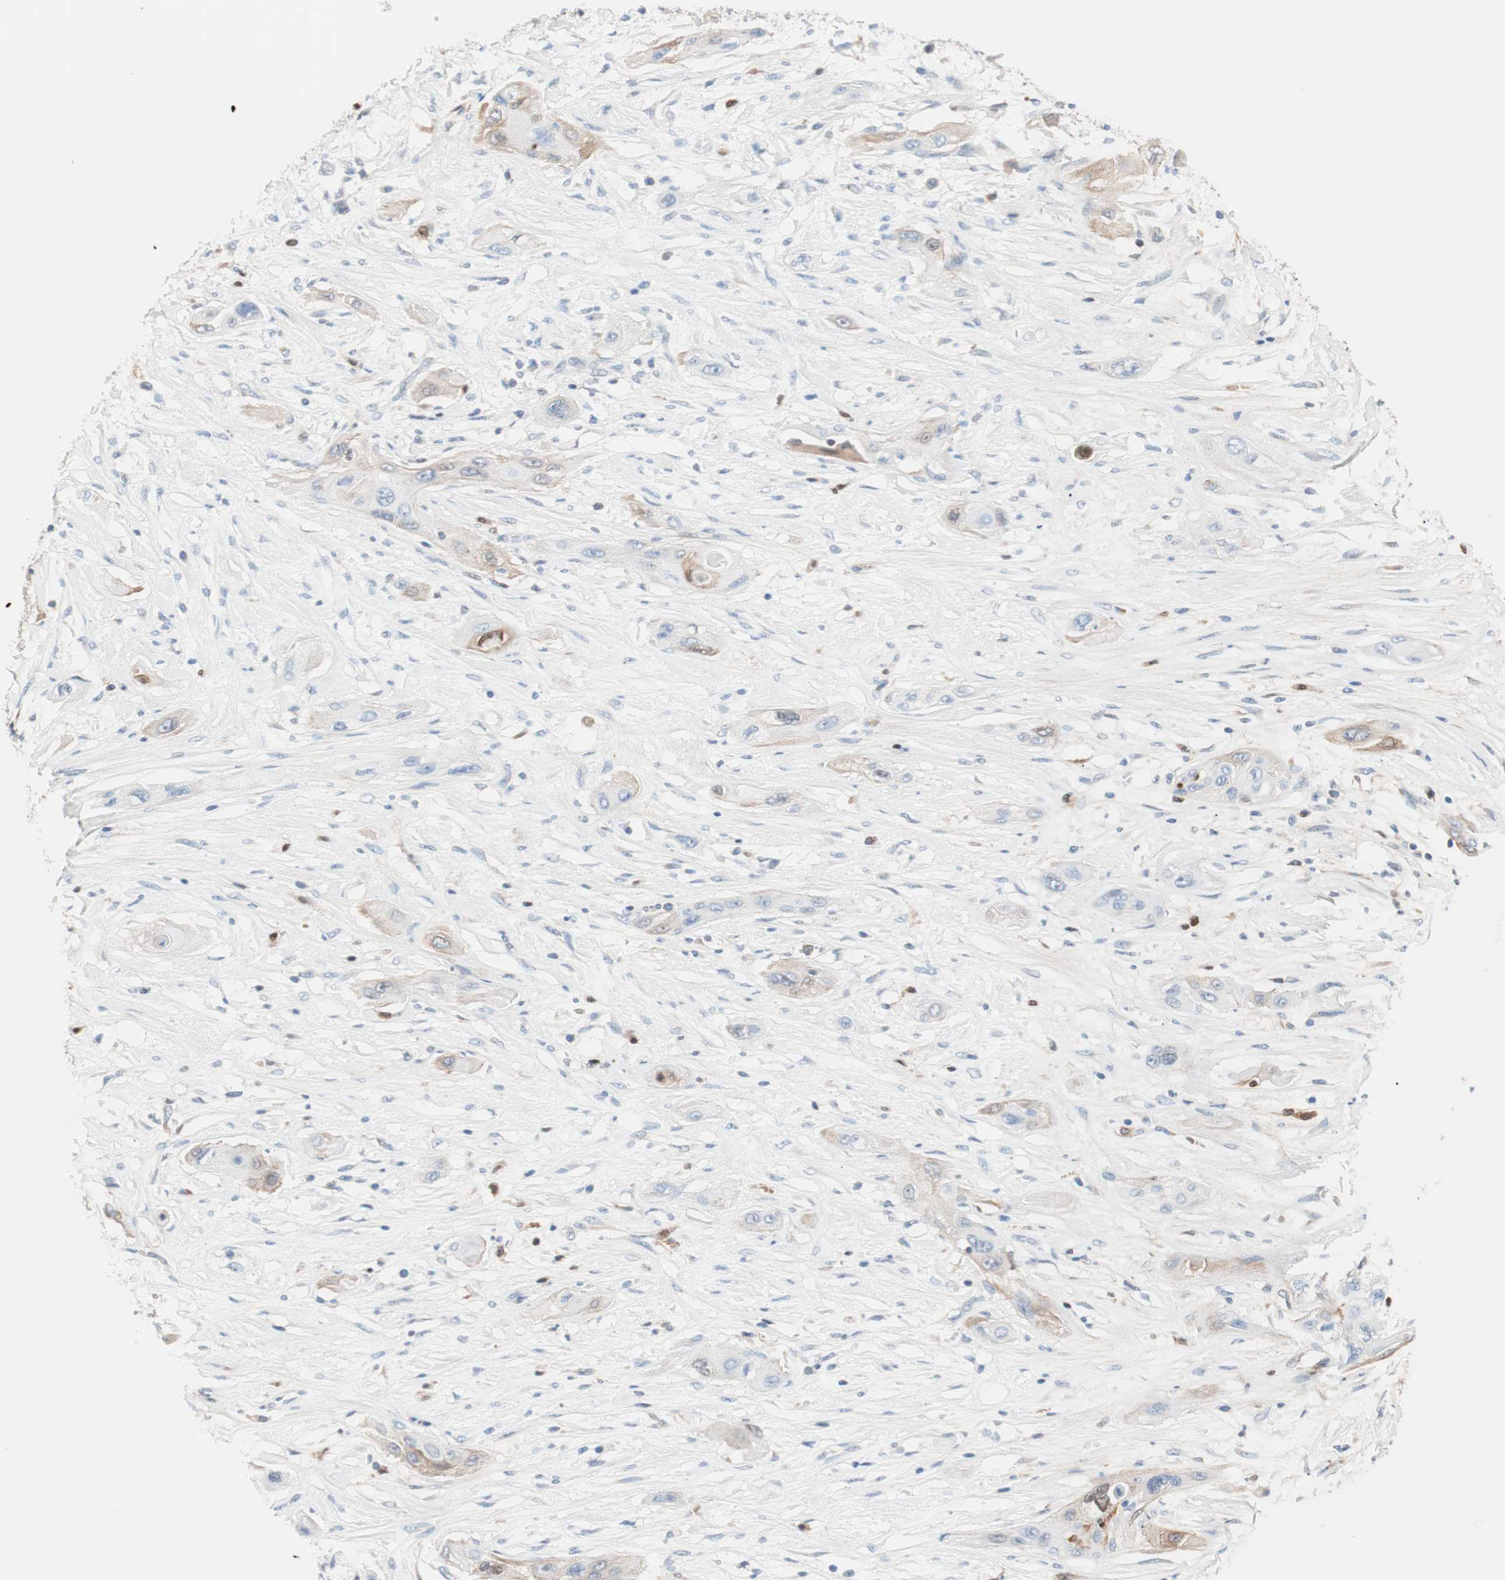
{"staining": {"intensity": "weak", "quantity": "25%-75%", "location": "cytoplasmic/membranous"}, "tissue": "lung cancer", "cell_type": "Tumor cells", "image_type": "cancer", "snomed": [{"axis": "morphology", "description": "Squamous cell carcinoma, NOS"}, {"axis": "topography", "description": "Lung"}], "caption": "Squamous cell carcinoma (lung) stained with a brown dye exhibits weak cytoplasmic/membranous positive positivity in approximately 25%-75% of tumor cells.", "gene": "RBP4", "patient": {"sex": "female", "age": 47}}